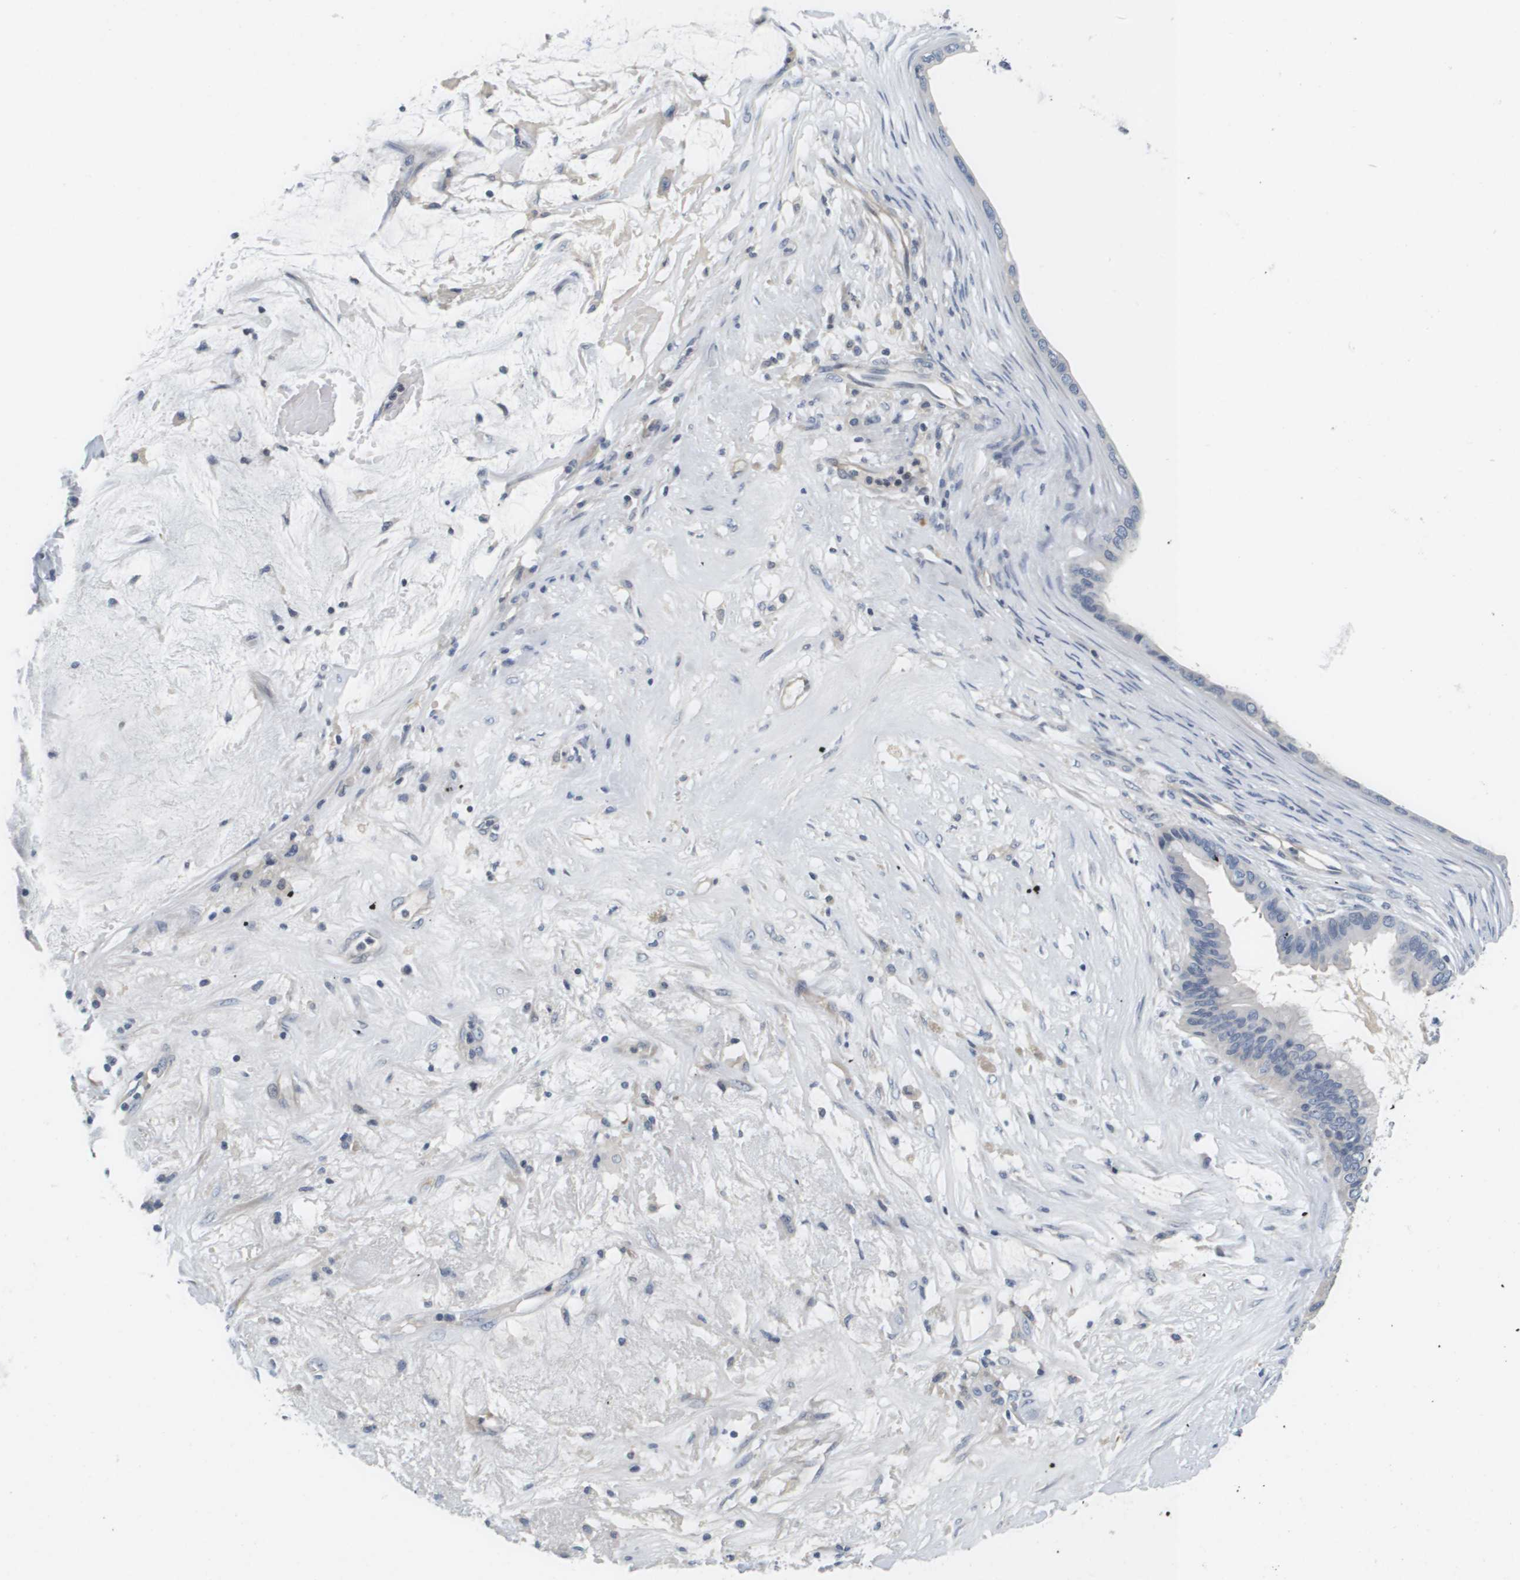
{"staining": {"intensity": "negative", "quantity": "none", "location": "none"}, "tissue": "ovarian cancer", "cell_type": "Tumor cells", "image_type": "cancer", "snomed": [{"axis": "morphology", "description": "Cystadenocarcinoma, mucinous, NOS"}, {"axis": "topography", "description": "Ovary"}], "caption": "The micrograph reveals no staining of tumor cells in ovarian cancer (mucinous cystadenocarcinoma).", "gene": "KCNJ5", "patient": {"sex": "female", "age": 80}}